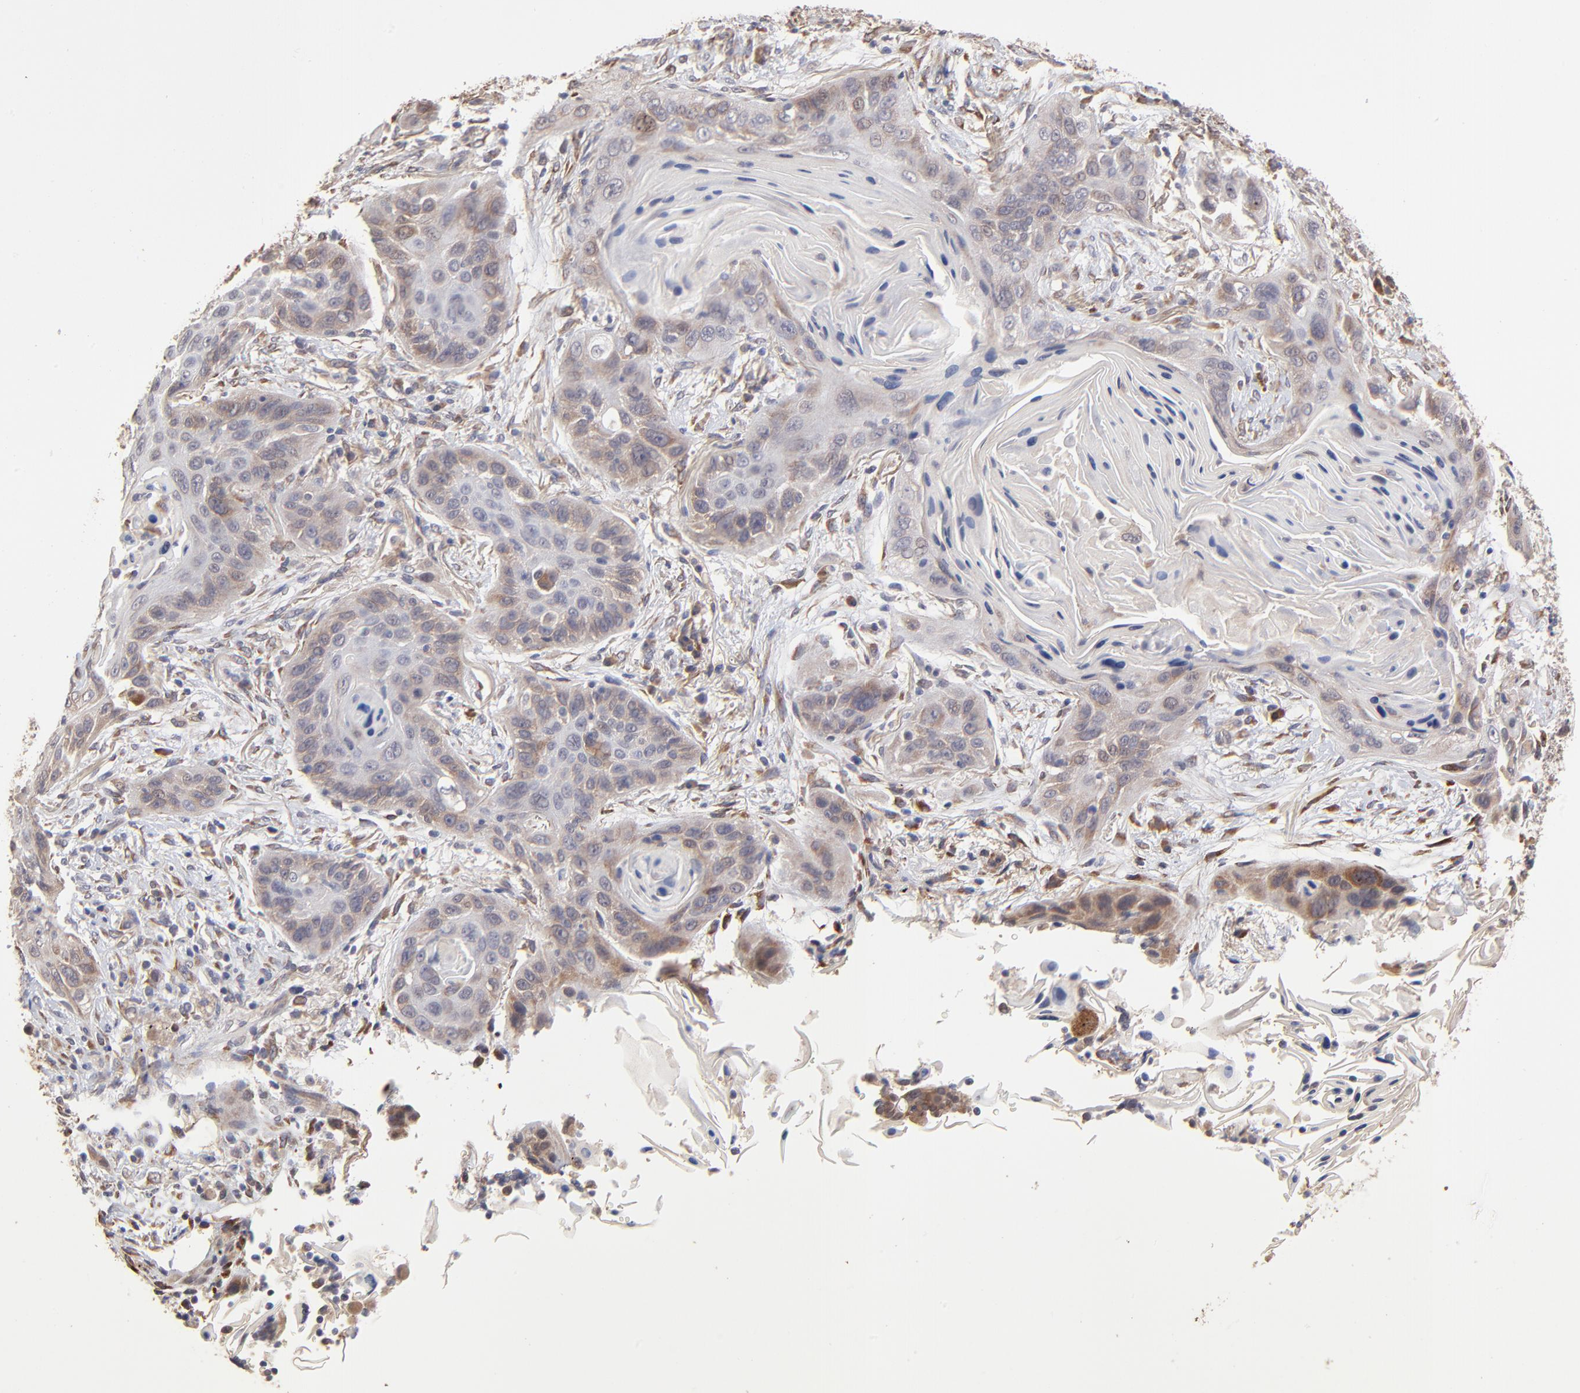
{"staining": {"intensity": "weak", "quantity": "25%-75%", "location": "cytoplasmic/membranous"}, "tissue": "lung cancer", "cell_type": "Tumor cells", "image_type": "cancer", "snomed": [{"axis": "morphology", "description": "Squamous cell carcinoma, NOS"}, {"axis": "topography", "description": "Lung"}], "caption": "IHC (DAB) staining of squamous cell carcinoma (lung) shows weak cytoplasmic/membranous protein expression in about 25%-75% of tumor cells.", "gene": "CHL1", "patient": {"sex": "female", "age": 67}}